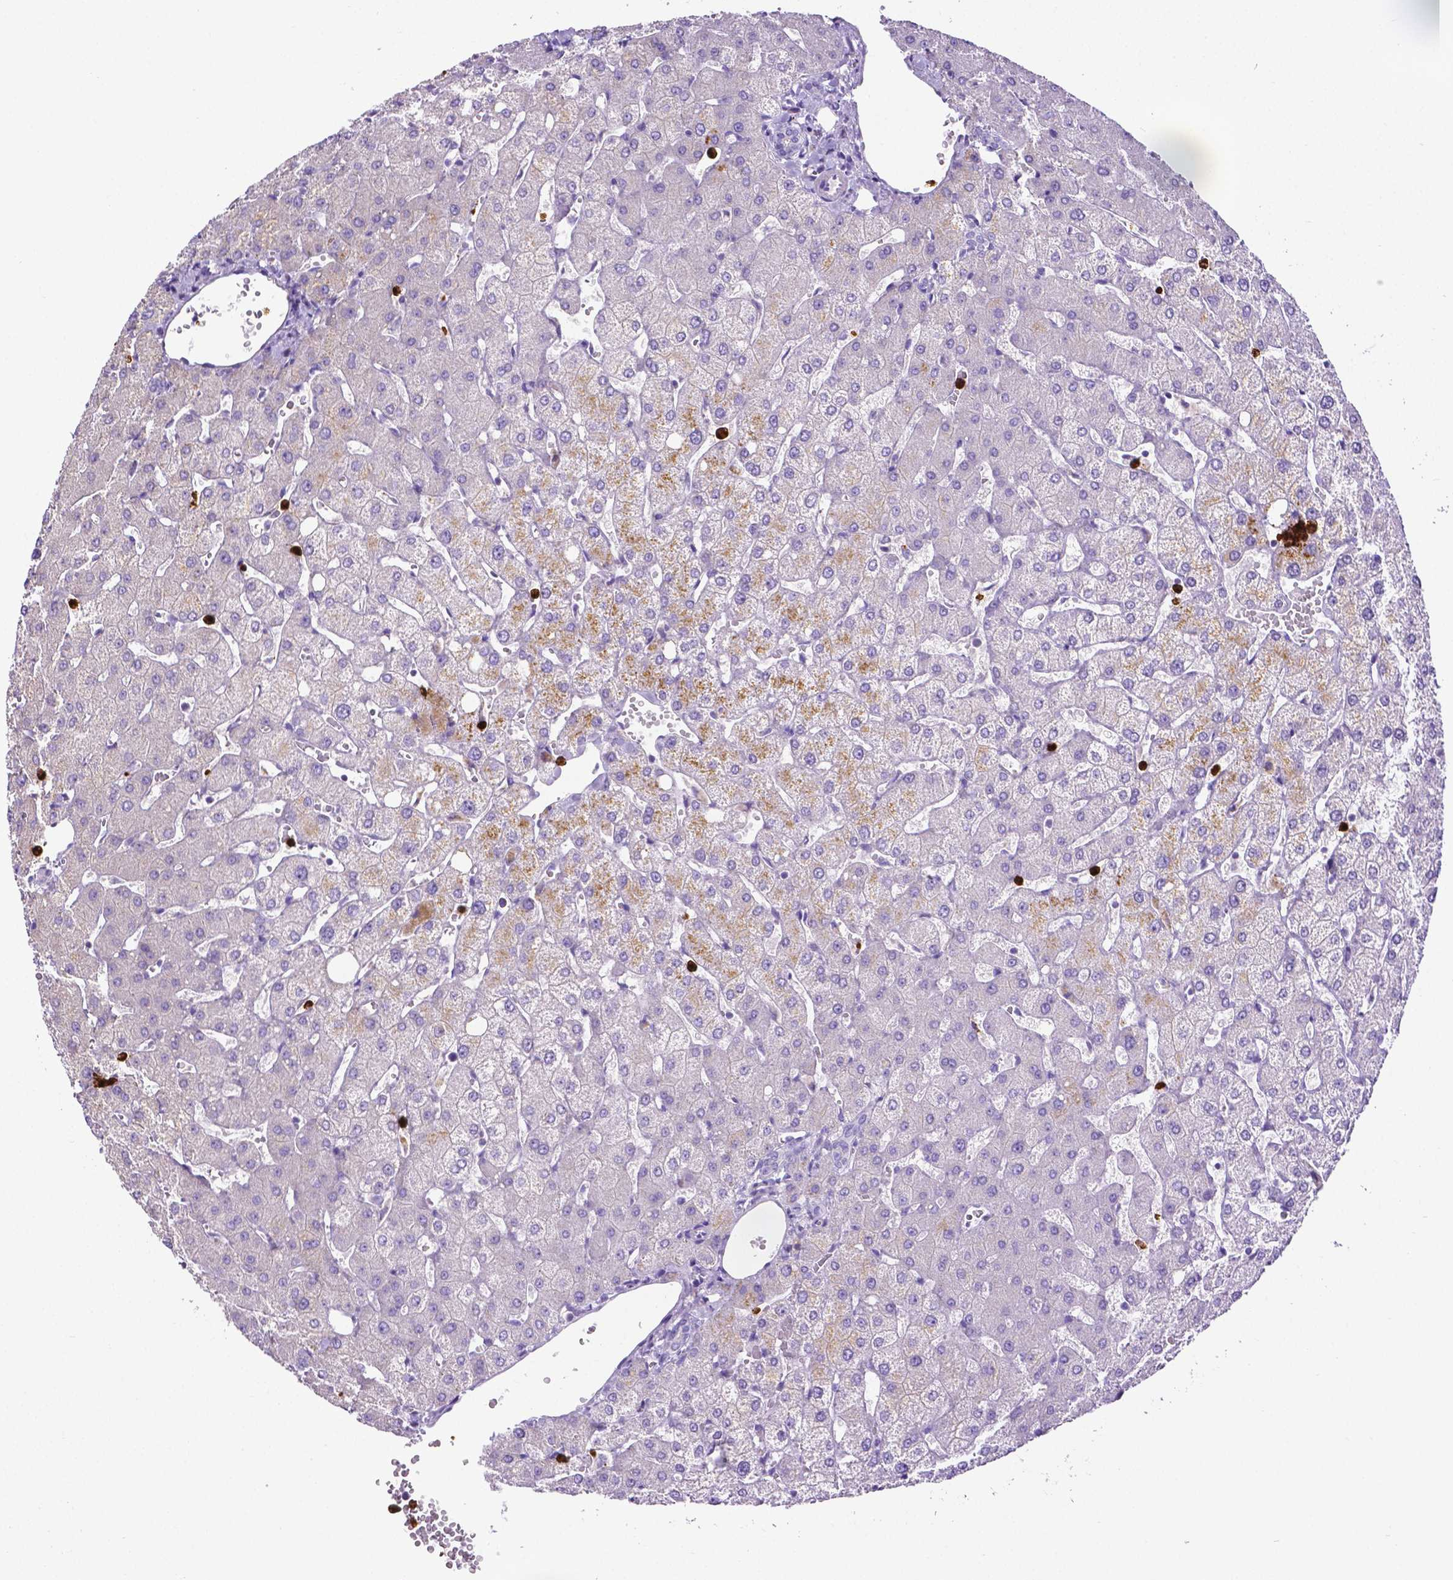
{"staining": {"intensity": "negative", "quantity": "none", "location": "none"}, "tissue": "liver", "cell_type": "Cholangiocytes", "image_type": "normal", "snomed": [{"axis": "morphology", "description": "Normal tissue, NOS"}, {"axis": "topography", "description": "Liver"}], "caption": "Immunohistochemical staining of benign liver reveals no significant positivity in cholangiocytes. Nuclei are stained in blue.", "gene": "MMP9", "patient": {"sex": "female", "age": 54}}